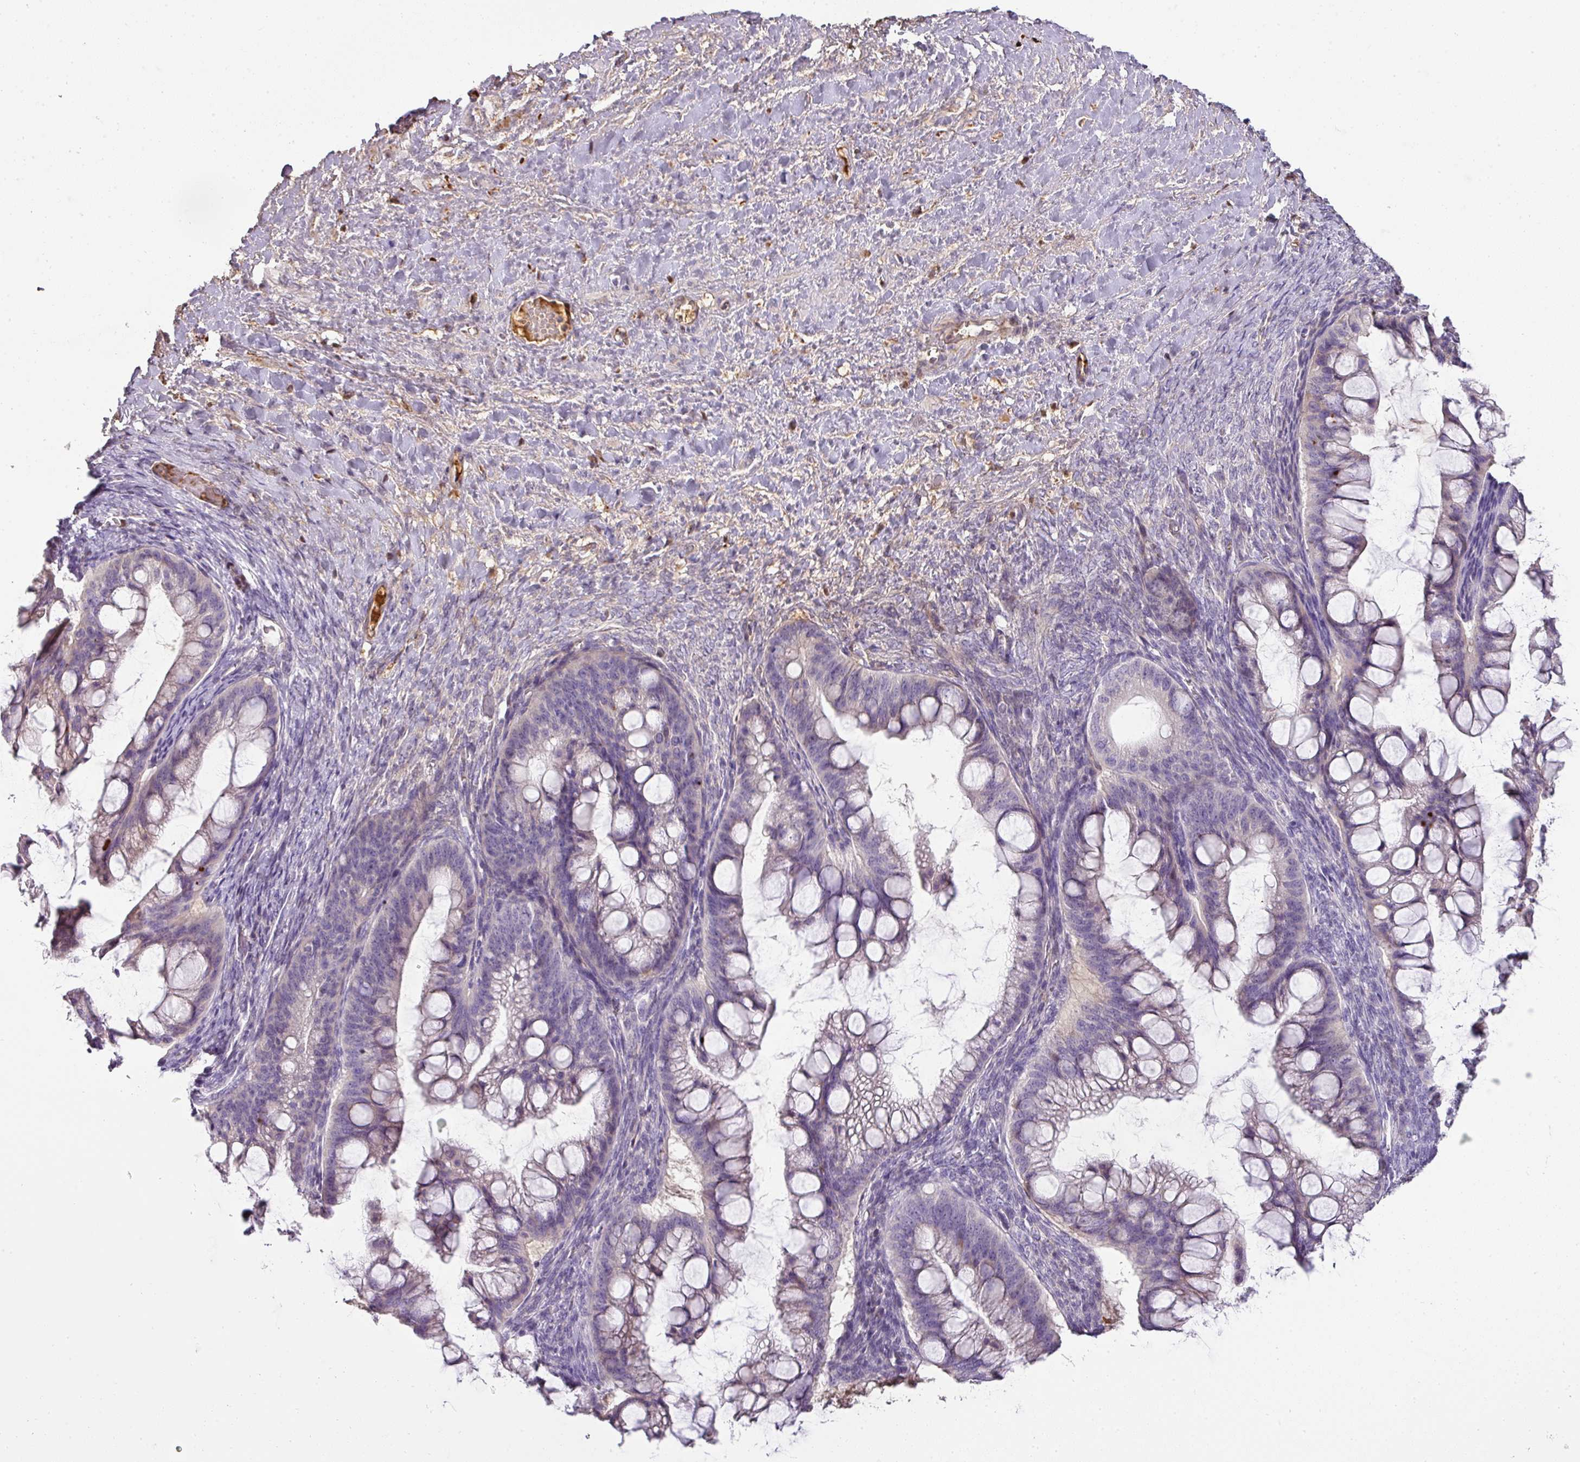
{"staining": {"intensity": "negative", "quantity": "none", "location": "none"}, "tissue": "ovarian cancer", "cell_type": "Tumor cells", "image_type": "cancer", "snomed": [{"axis": "morphology", "description": "Cystadenocarcinoma, mucinous, NOS"}, {"axis": "topography", "description": "Ovary"}], "caption": "Ovarian cancer stained for a protein using IHC demonstrates no expression tumor cells.", "gene": "CCZ1", "patient": {"sex": "female", "age": 73}}